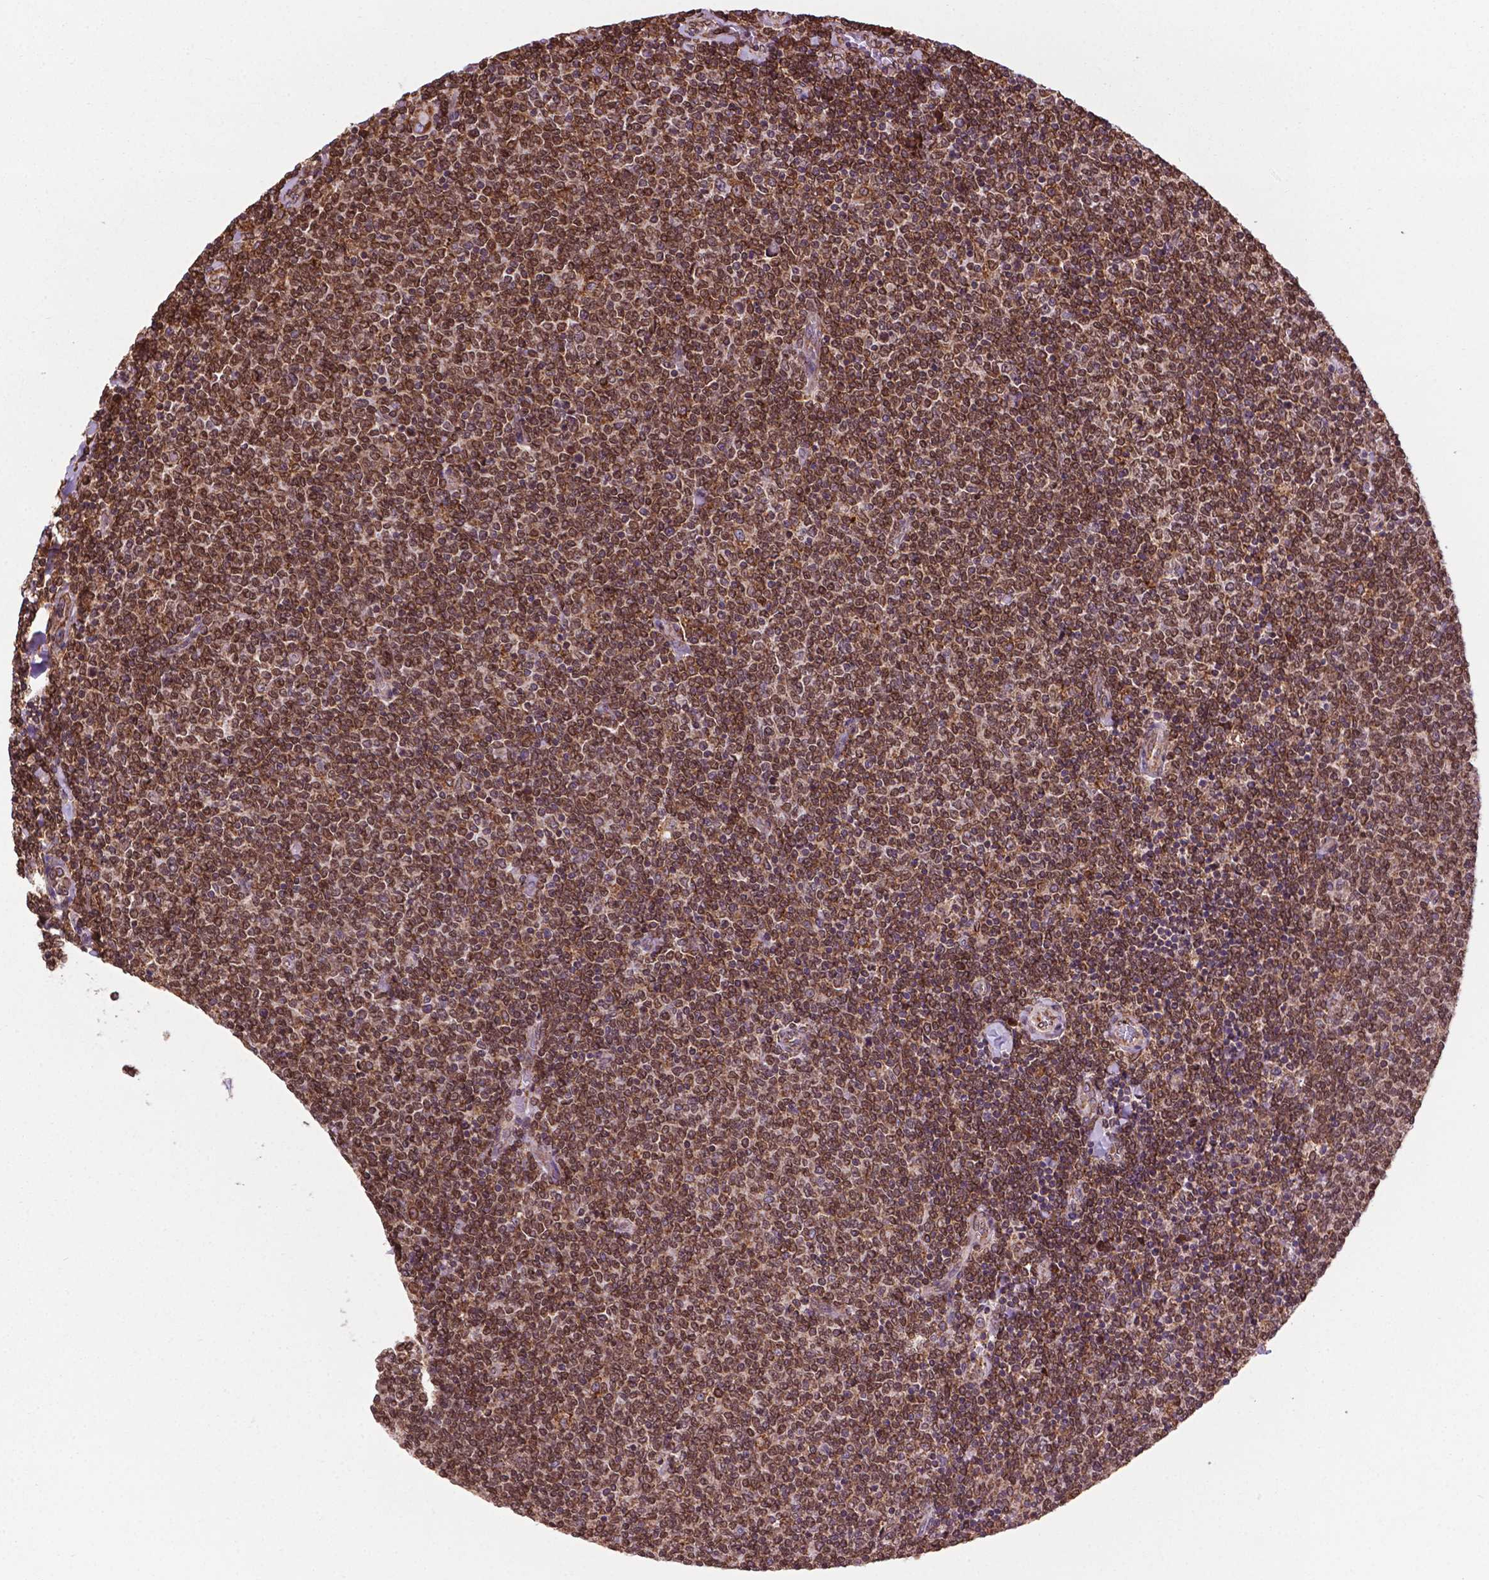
{"staining": {"intensity": "strong", "quantity": ">75%", "location": "cytoplasmic/membranous"}, "tissue": "lymphoma", "cell_type": "Tumor cells", "image_type": "cancer", "snomed": [{"axis": "morphology", "description": "Malignant lymphoma, non-Hodgkin's type, Low grade"}, {"axis": "topography", "description": "Lymph node"}], "caption": "Lymphoma stained with a brown dye demonstrates strong cytoplasmic/membranous positive staining in about >75% of tumor cells.", "gene": "GANAB", "patient": {"sex": "male", "age": 52}}